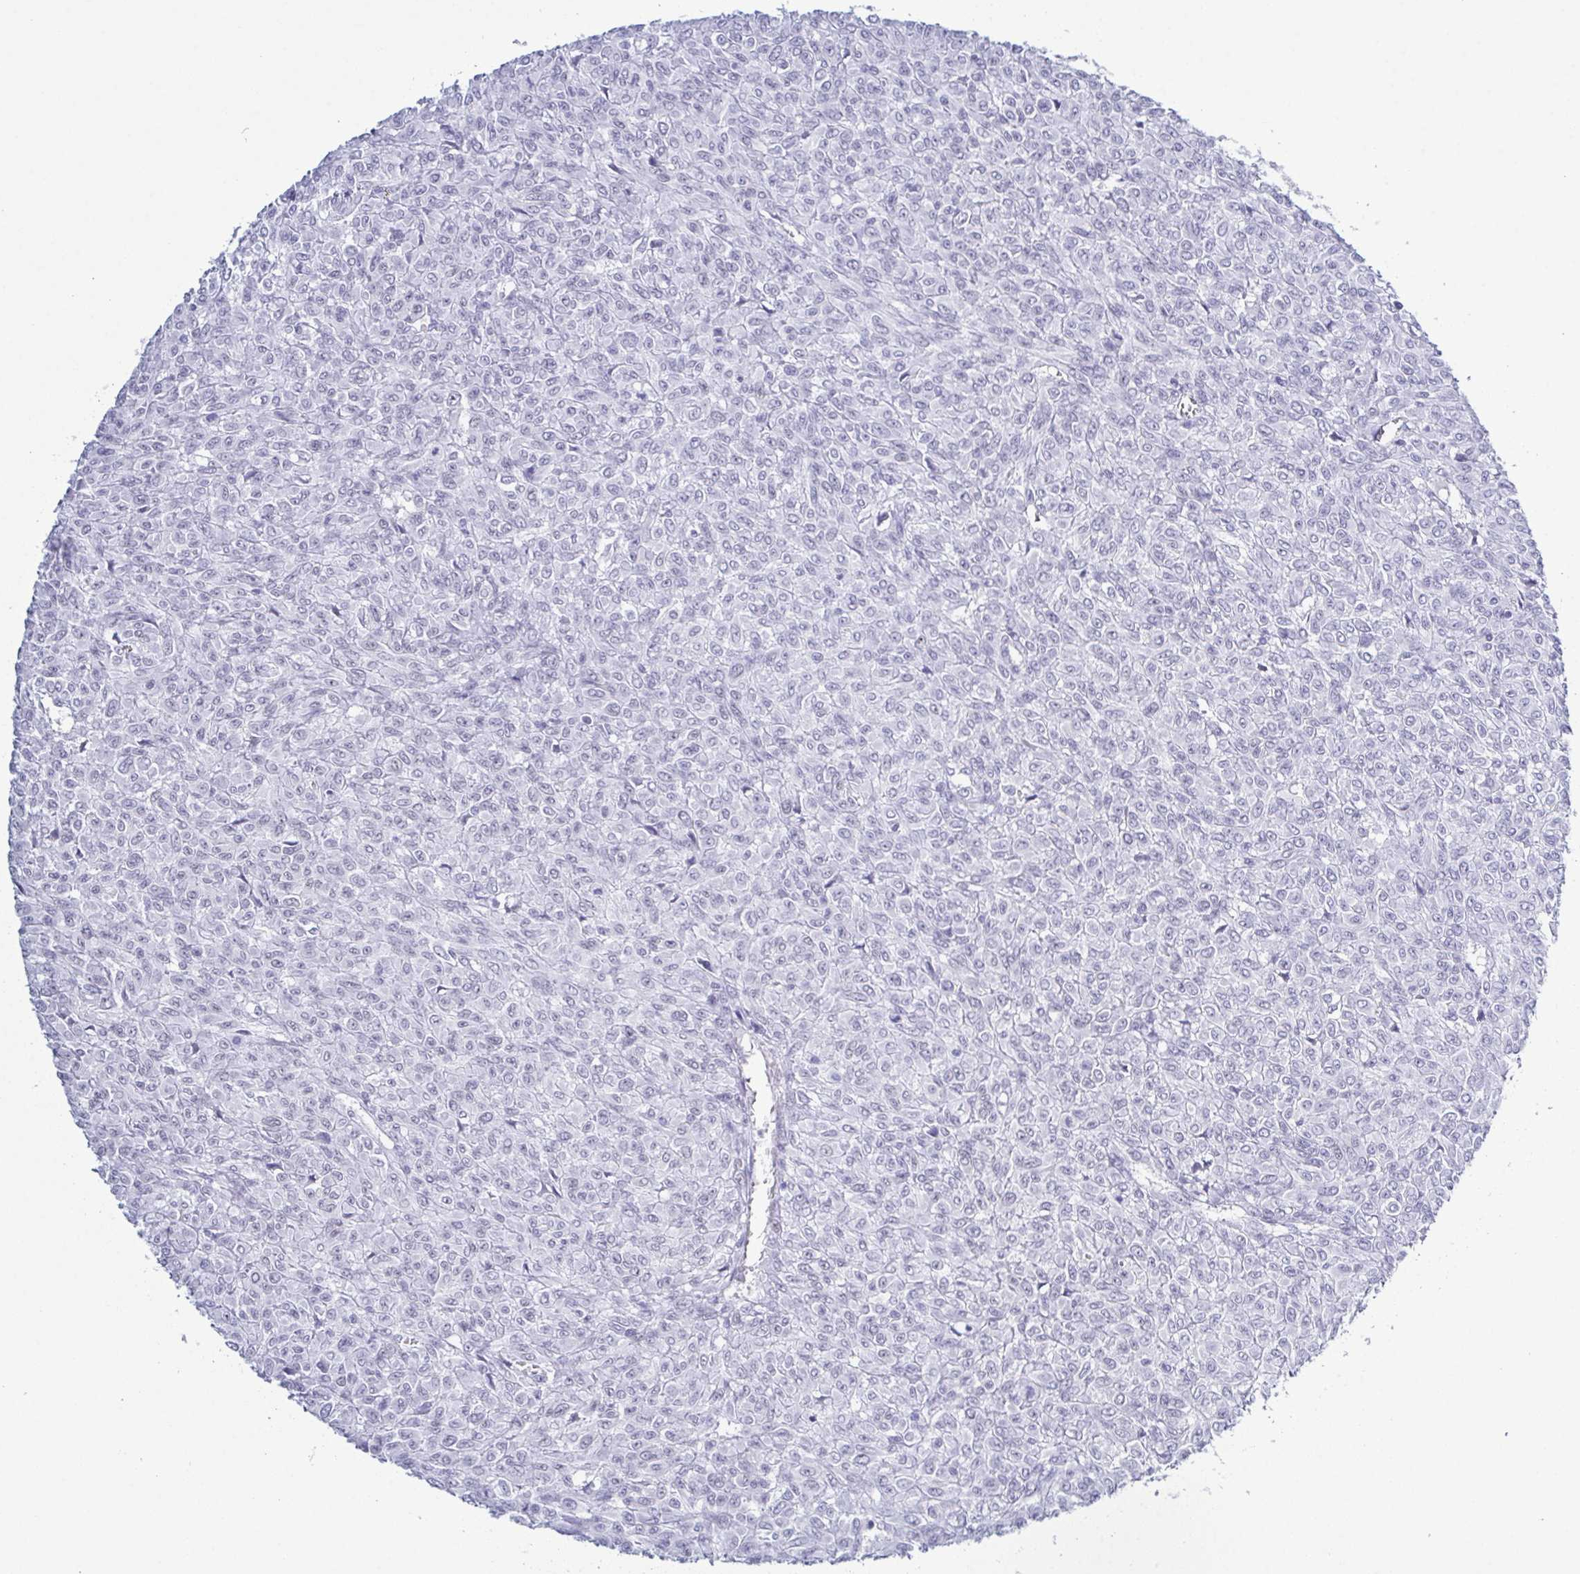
{"staining": {"intensity": "negative", "quantity": "none", "location": "none"}, "tissue": "renal cancer", "cell_type": "Tumor cells", "image_type": "cancer", "snomed": [{"axis": "morphology", "description": "Adenocarcinoma, NOS"}, {"axis": "topography", "description": "Kidney"}], "caption": "Immunohistochemistry (IHC) histopathology image of neoplastic tissue: renal cancer stained with DAB exhibits no significant protein positivity in tumor cells. (DAB (3,3'-diaminobenzidine) immunohistochemistry with hematoxylin counter stain).", "gene": "SUGP2", "patient": {"sex": "male", "age": 58}}